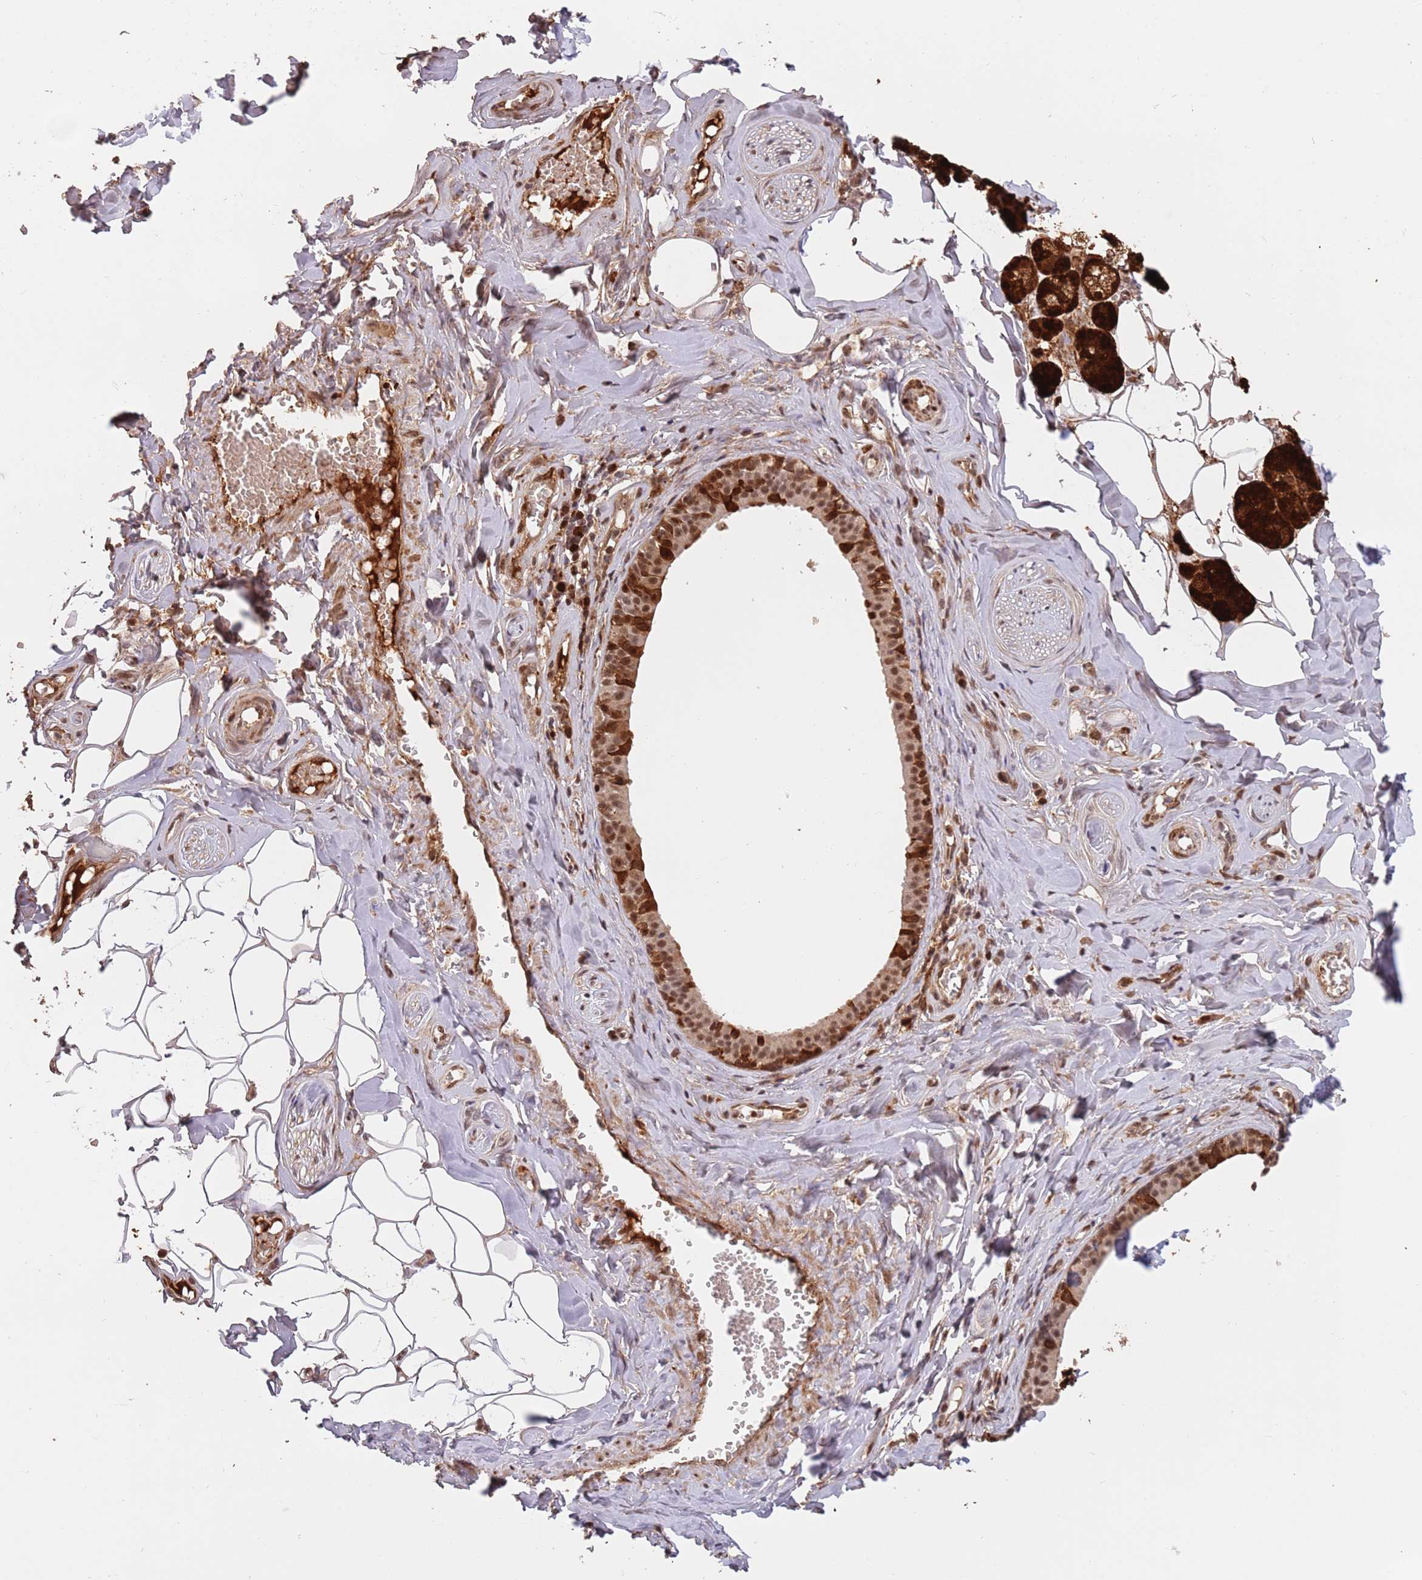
{"staining": {"intensity": "strong", "quantity": ">75%", "location": "cytoplasmic/membranous,nuclear"}, "tissue": "salivary gland", "cell_type": "Glandular cells", "image_type": "normal", "snomed": [{"axis": "morphology", "description": "Normal tissue, NOS"}, {"axis": "topography", "description": "Salivary gland"}], "caption": "Immunohistochemistry (IHC) staining of benign salivary gland, which demonstrates high levels of strong cytoplasmic/membranous,nuclear positivity in approximately >75% of glandular cells indicating strong cytoplasmic/membranous,nuclear protein positivity. The staining was performed using DAB (3,3'-diaminobenzidine) (brown) for protein detection and nuclei were counterstained in hematoxylin (blue).", "gene": "RFXANK", "patient": {"sex": "male", "age": 62}}